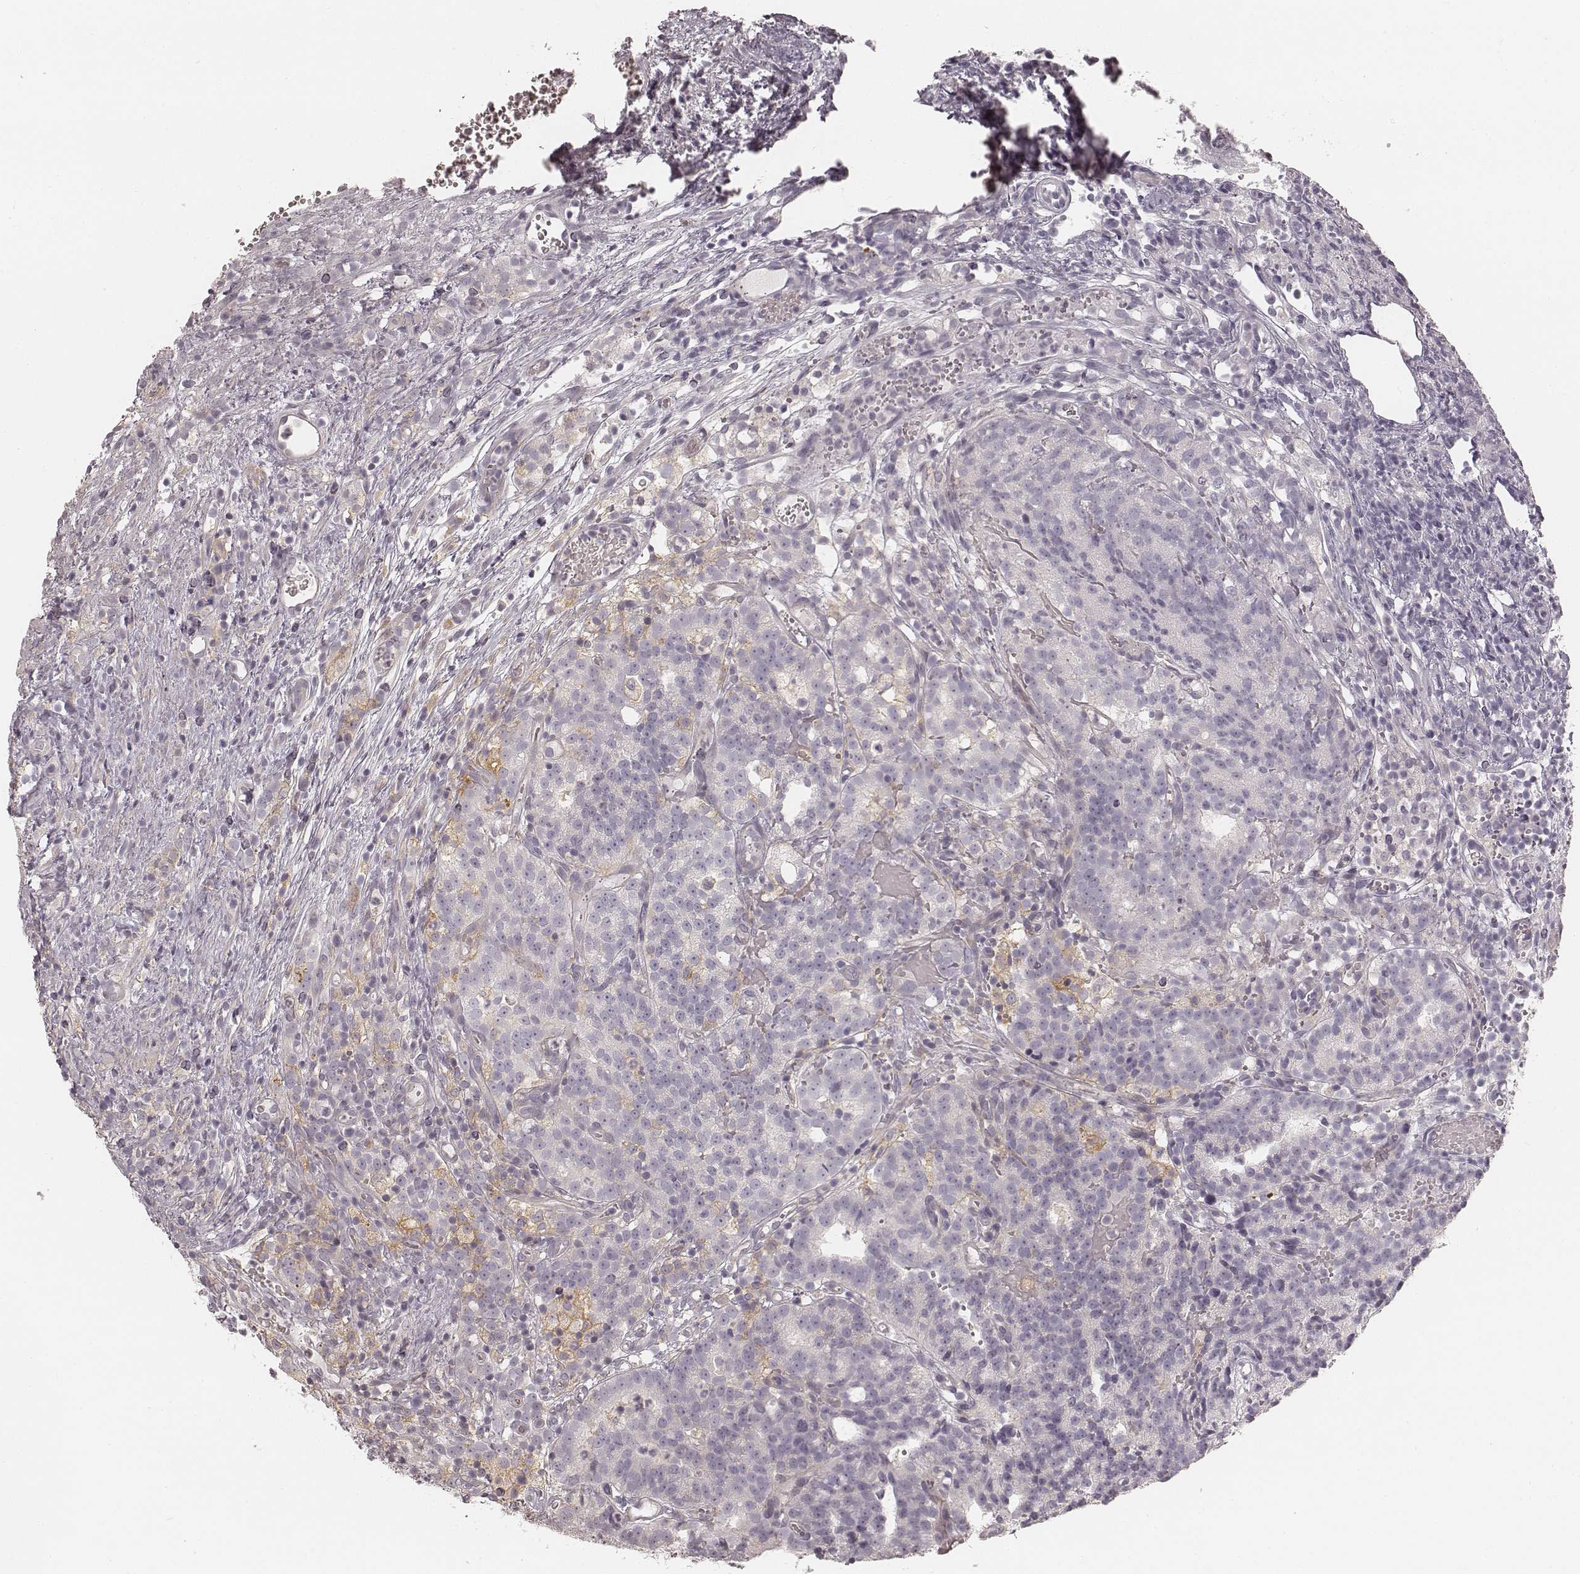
{"staining": {"intensity": "negative", "quantity": "none", "location": "none"}, "tissue": "prostate cancer", "cell_type": "Tumor cells", "image_type": "cancer", "snomed": [{"axis": "morphology", "description": "Adenocarcinoma, High grade"}, {"axis": "topography", "description": "Prostate"}], "caption": "Image shows no protein expression in tumor cells of adenocarcinoma (high-grade) (prostate) tissue.", "gene": "FMNL2", "patient": {"sex": "male", "age": 53}}